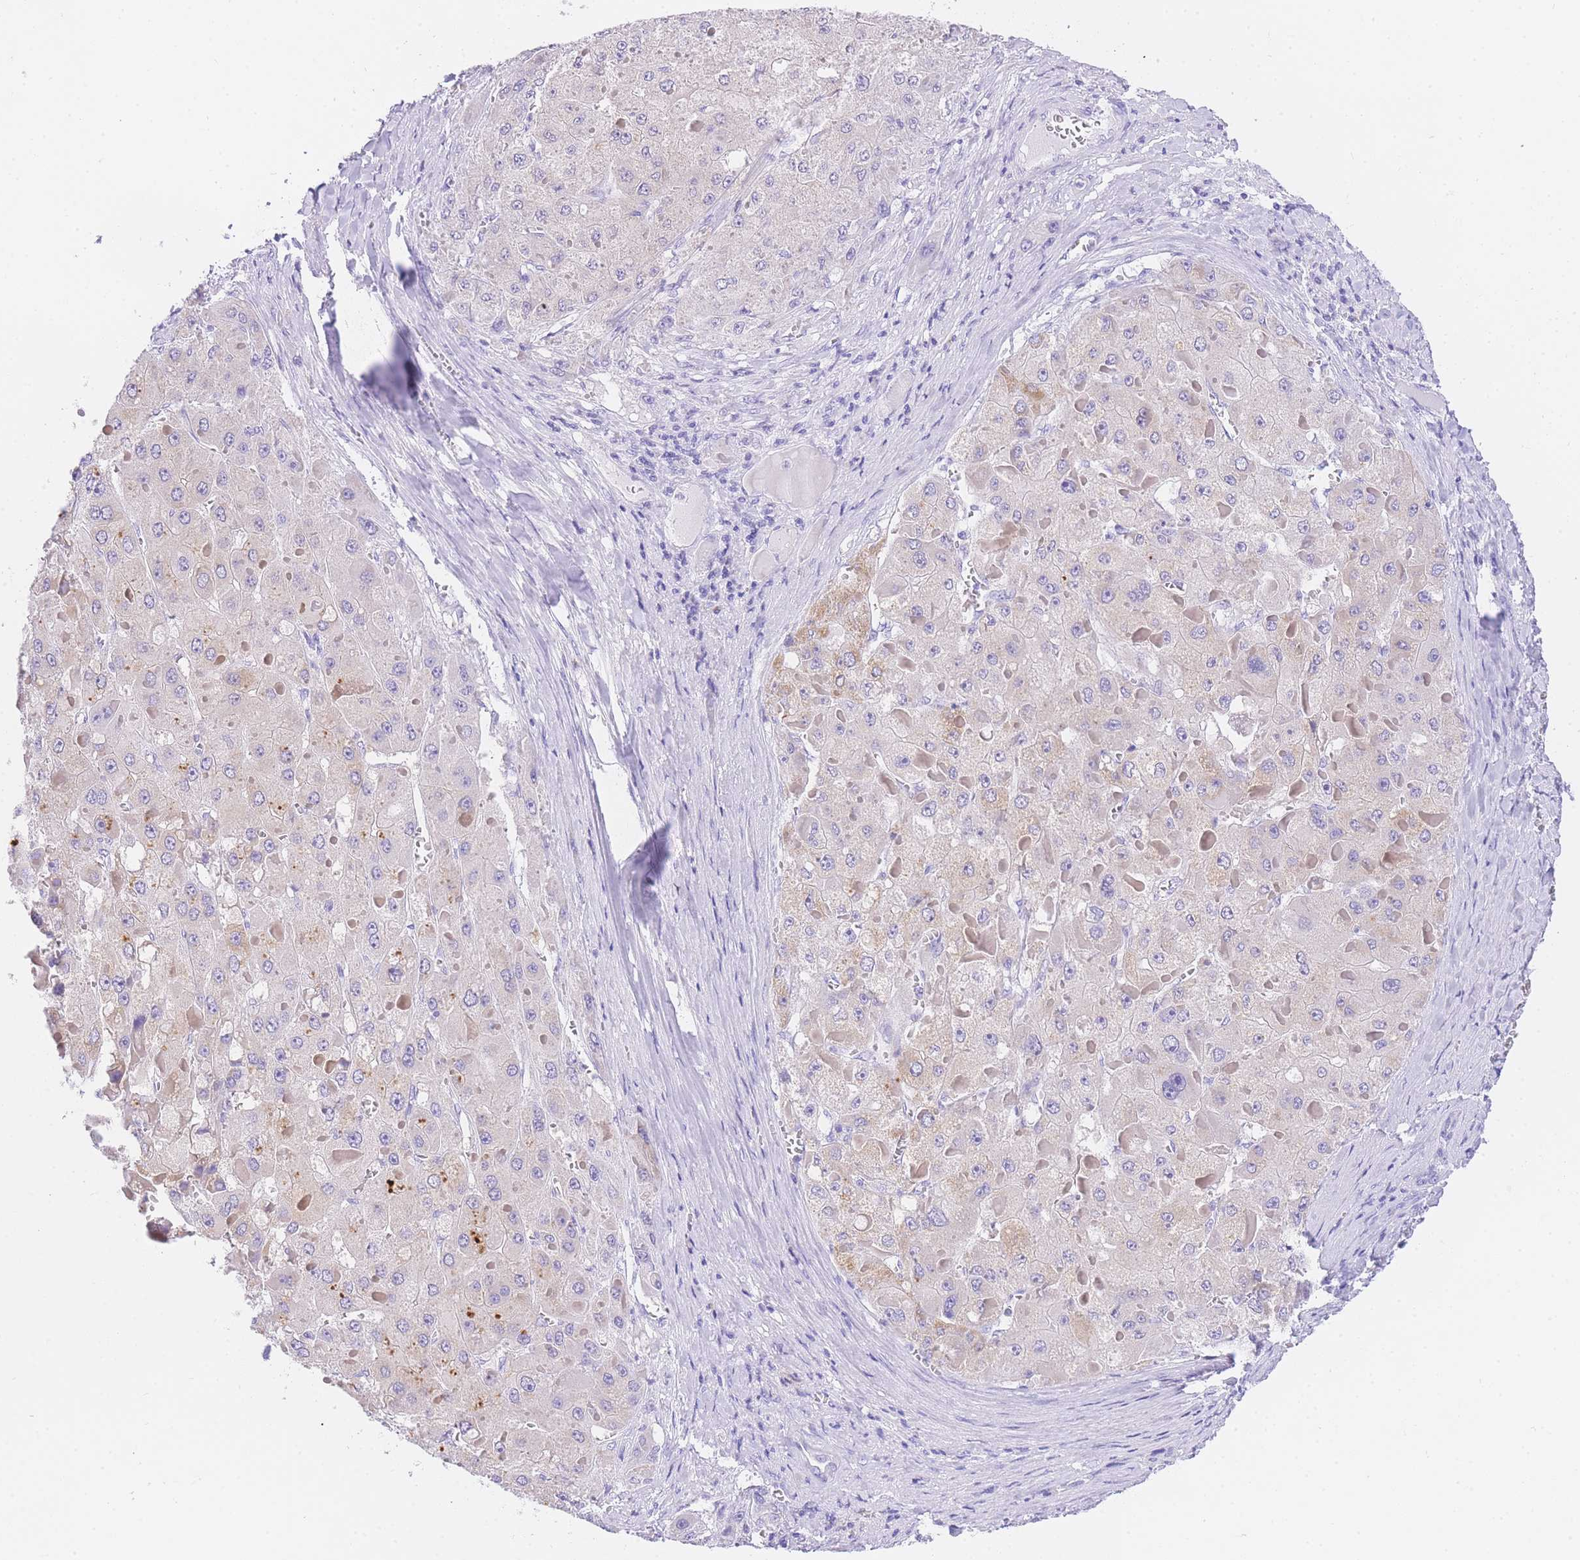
{"staining": {"intensity": "negative", "quantity": "none", "location": "none"}, "tissue": "liver cancer", "cell_type": "Tumor cells", "image_type": "cancer", "snomed": [{"axis": "morphology", "description": "Carcinoma, Hepatocellular, NOS"}, {"axis": "topography", "description": "Liver"}], "caption": "Human liver cancer (hepatocellular carcinoma) stained for a protein using IHC reveals no staining in tumor cells.", "gene": "NKD2", "patient": {"sex": "female", "age": 73}}